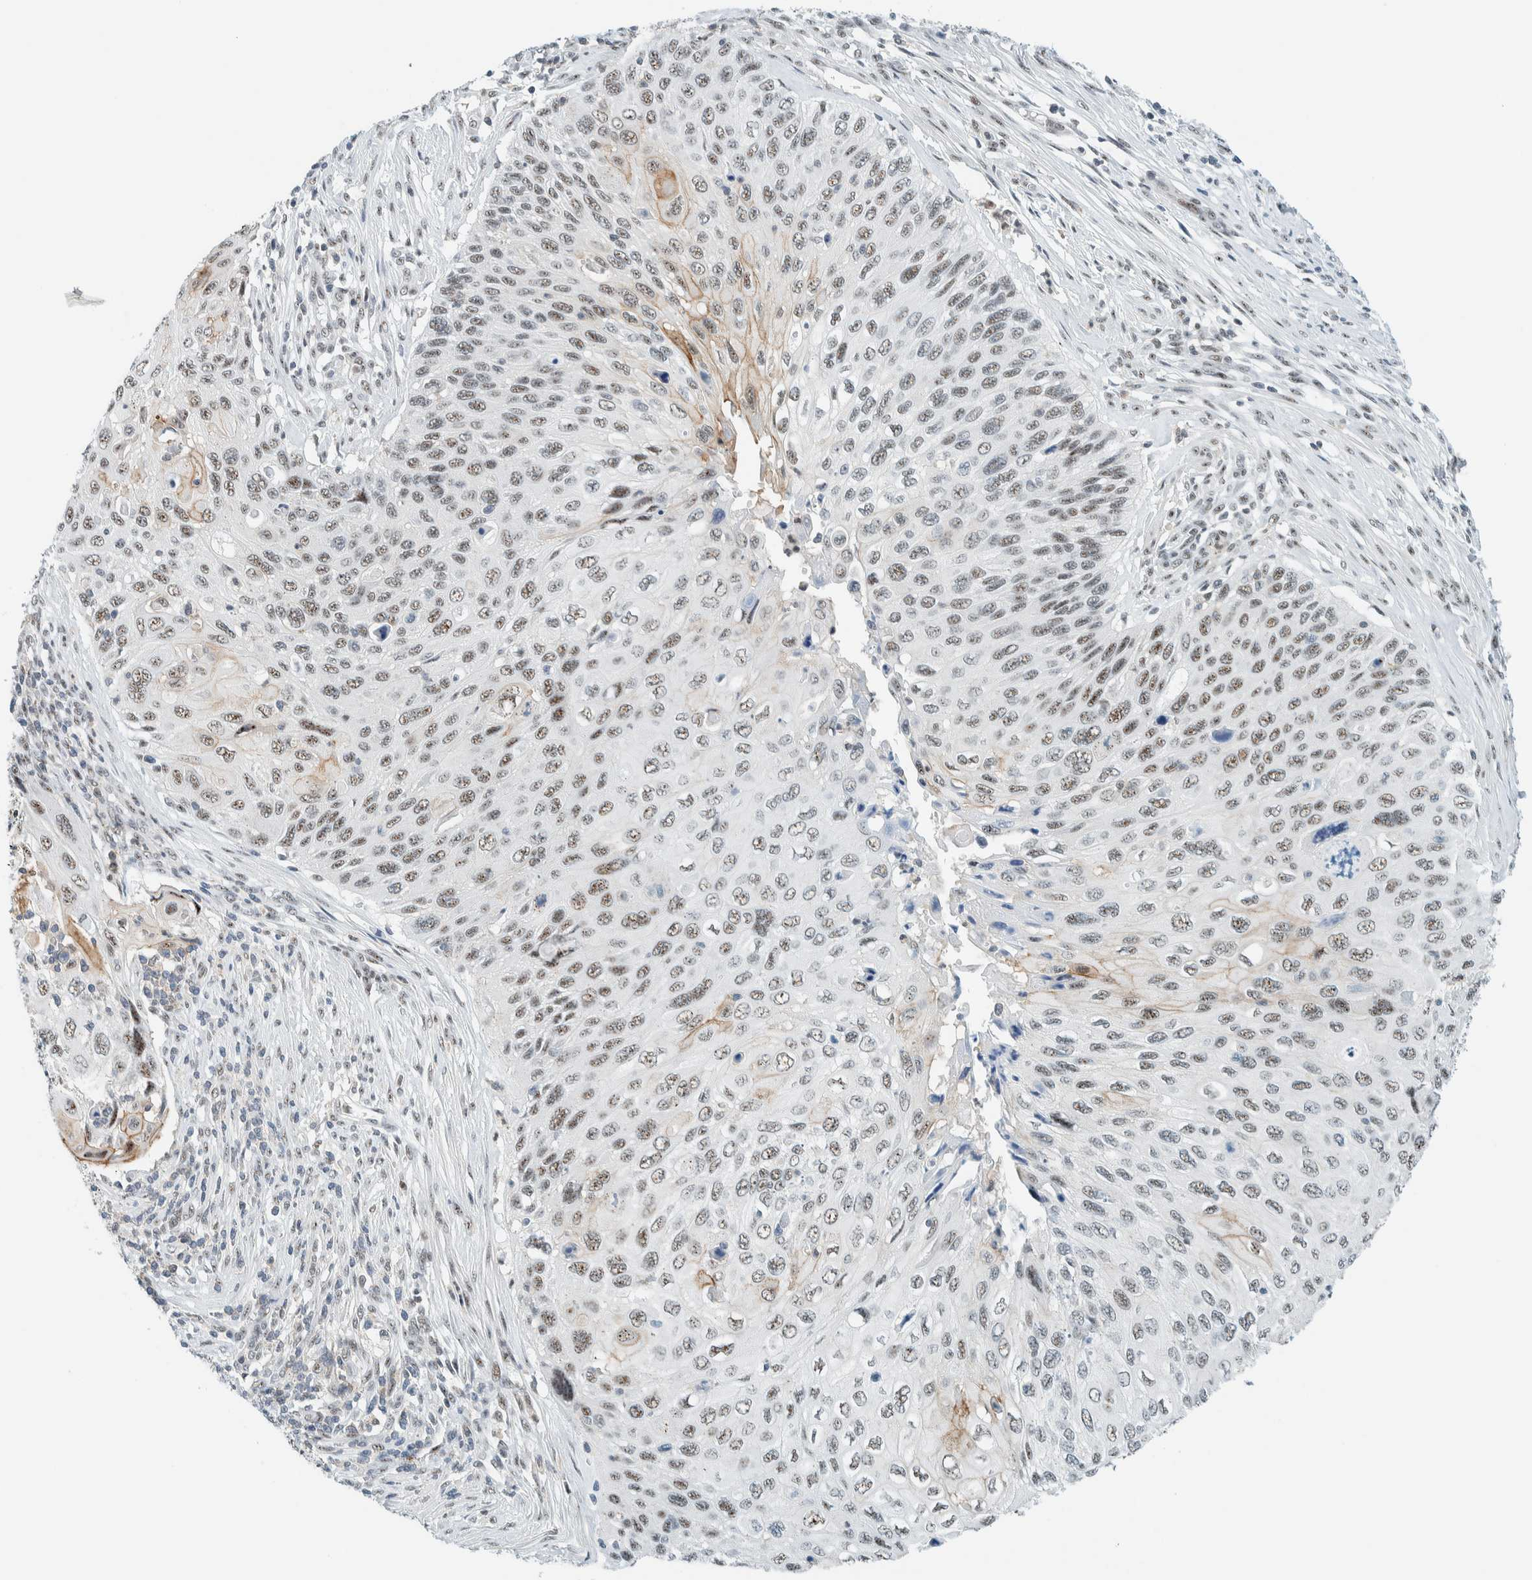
{"staining": {"intensity": "weak", "quantity": ">75%", "location": "nuclear"}, "tissue": "cervical cancer", "cell_type": "Tumor cells", "image_type": "cancer", "snomed": [{"axis": "morphology", "description": "Squamous cell carcinoma, NOS"}, {"axis": "topography", "description": "Cervix"}], "caption": "Weak nuclear positivity for a protein is identified in approximately >75% of tumor cells of cervical cancer using IHC.", "gene": "CYSRT1", "patient": {"sex": "female", "age": 70}}